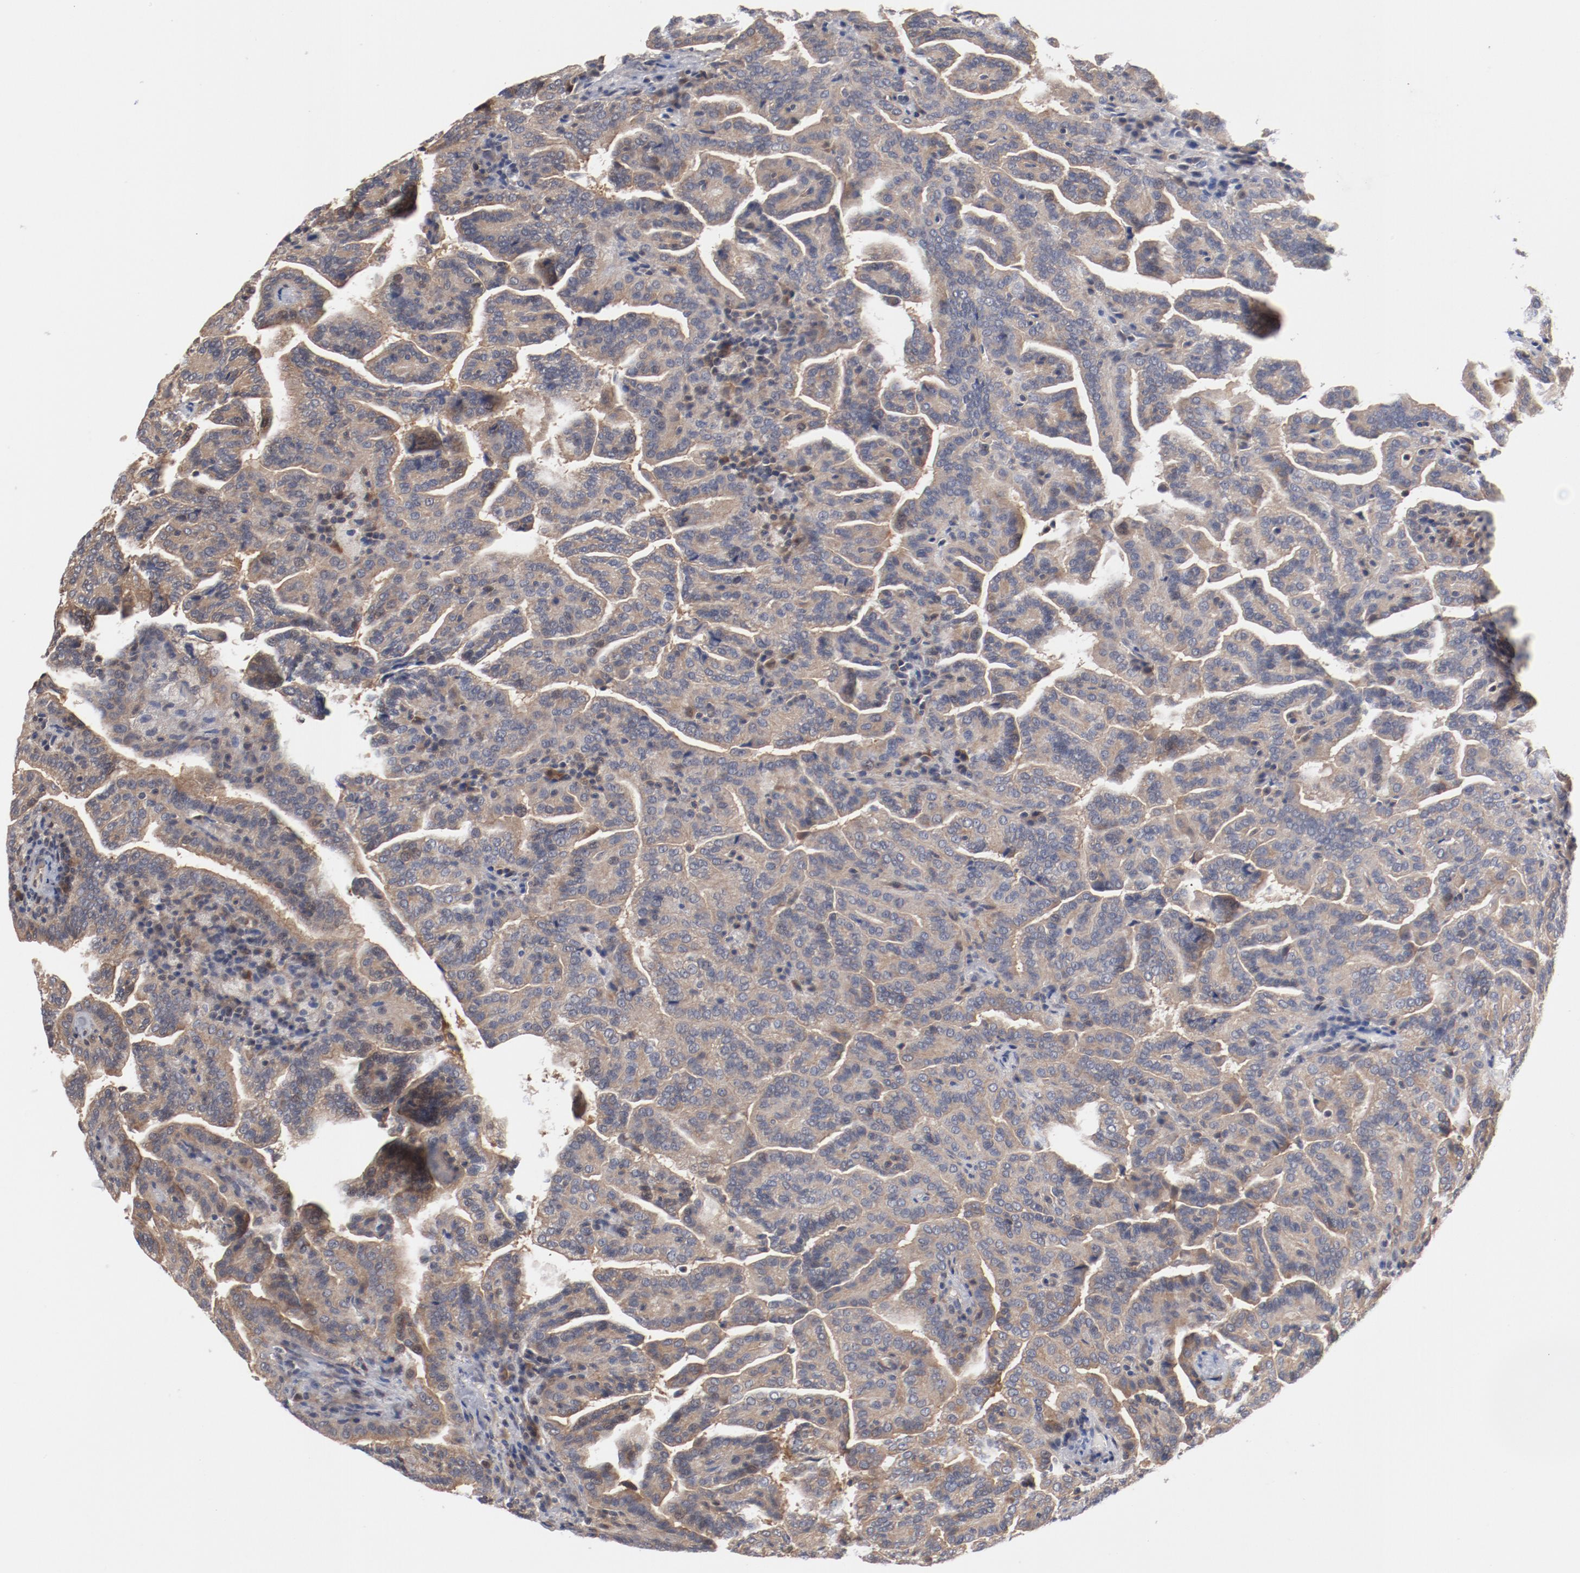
{"staining": {"intensity": "negative", "quantity": "none", "location": "none"}, "tissue": "renal cancer", "cell_type": "Tumor cells", "image_type": "cancer", "snomed": [{"axis": "morphology", "description": "Adenocarcinoma, NOS"}, {"axis": "topography", "description": "Kidney"}], "caption": "The photomicrograph reveals no significant staining in tumor cells of adenocarcinoma (renal). The staining was performed using DAB to visualize the protein expression in brown, while the nuclei were stained in blue with hematoxylin (Magnification: 20x).", "gene": "PITPNM2", "patient": {"sex": "male", "age": 61}}